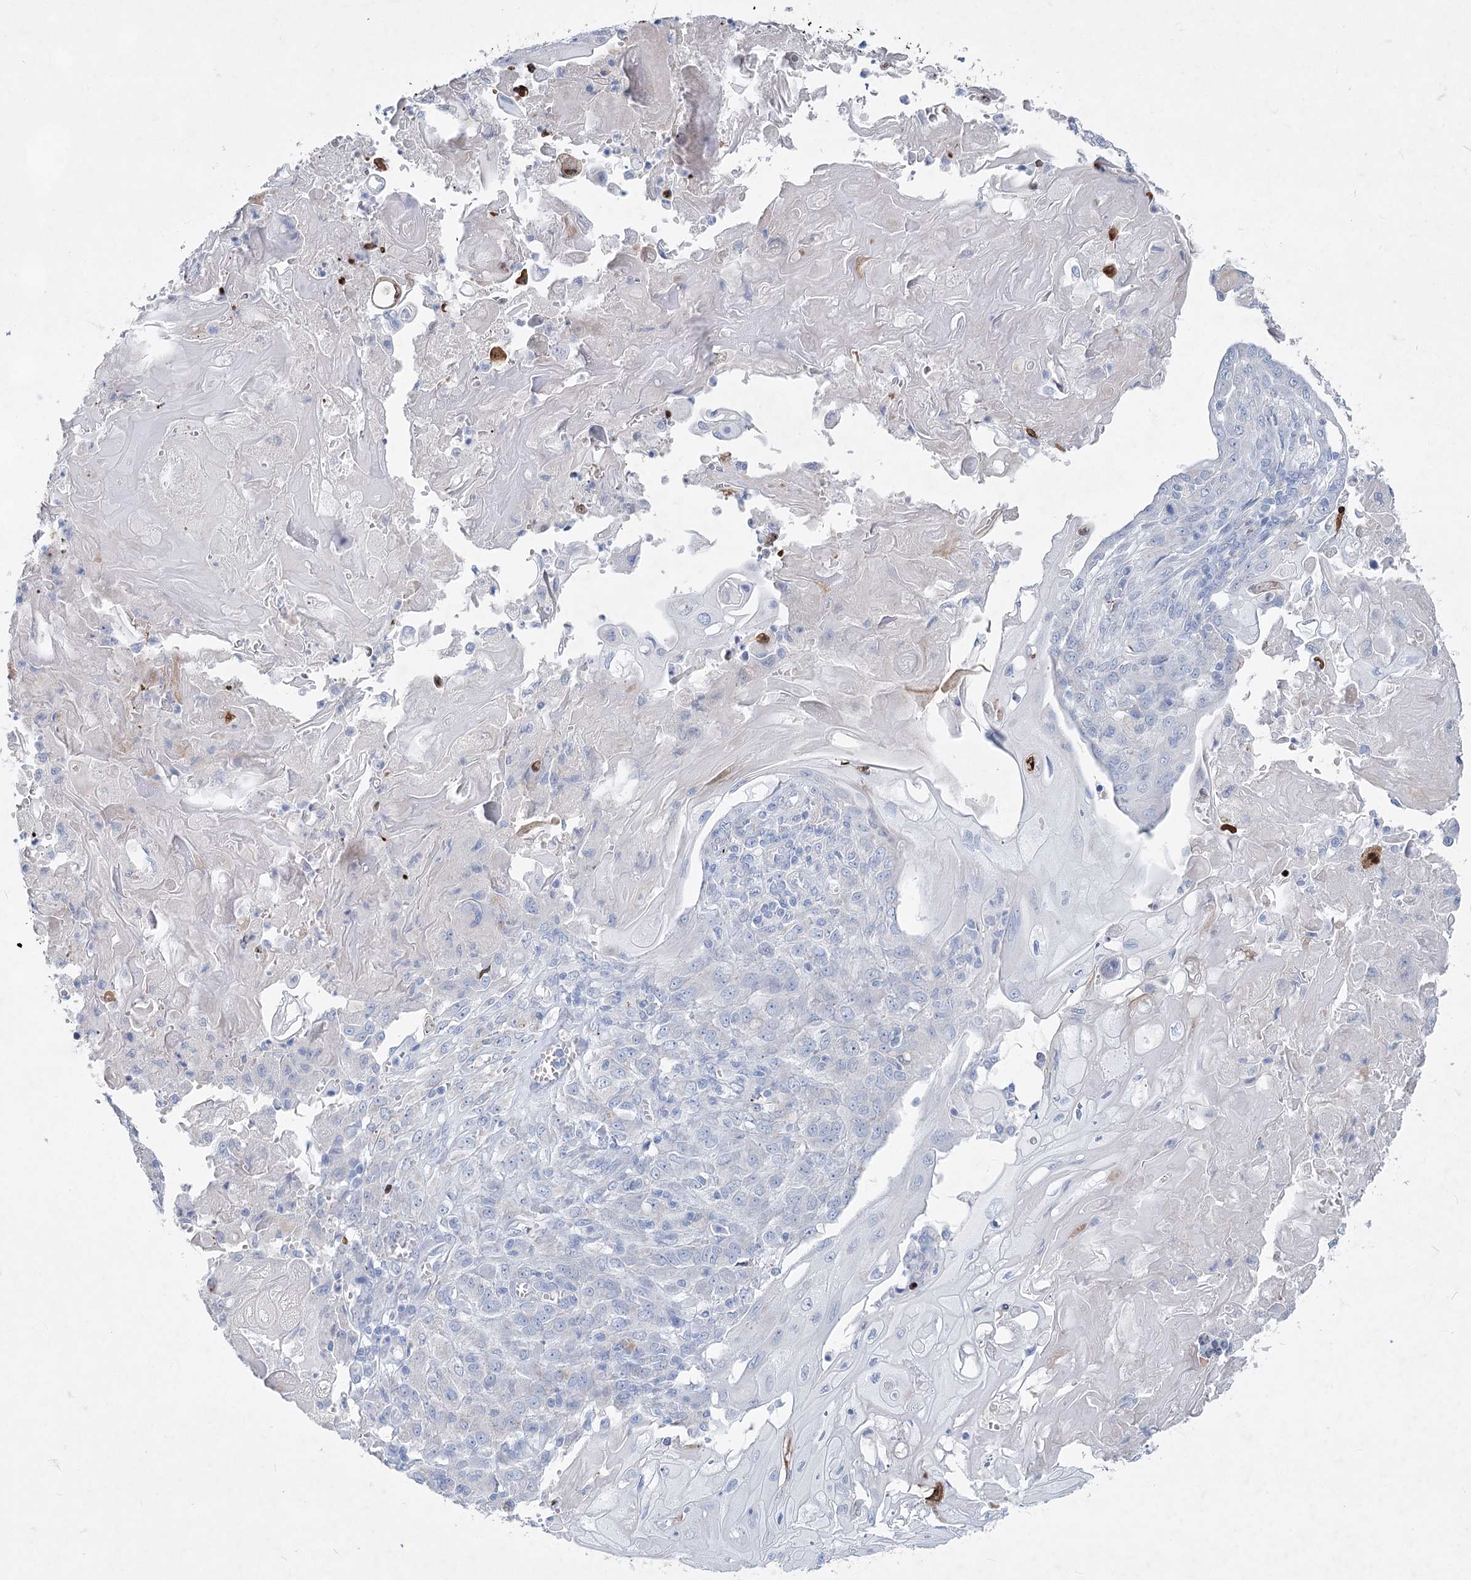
{"staining": {"intensity": "negative", "quantity": "none", "location": "none"}, "tissue": "endometrial cancer", "cell_type": "Tumor cells", "image_type": "cancer", "snomed": [{"axis": "morphology", "description": "Adenocarcinoma, NOS"}, {"axis": "topography", "description": "Endometrium"}], "caption": "DAB immunohistochemical staining of human endometrial cancer (adenocarcinoma) exhibits no significant positivity in tumor cells. (Brightfield microscopy of DAB immunohistochemistry at high magnification).", "gene": "WDR74", "patient": {"sex": "female", "age": 32}}